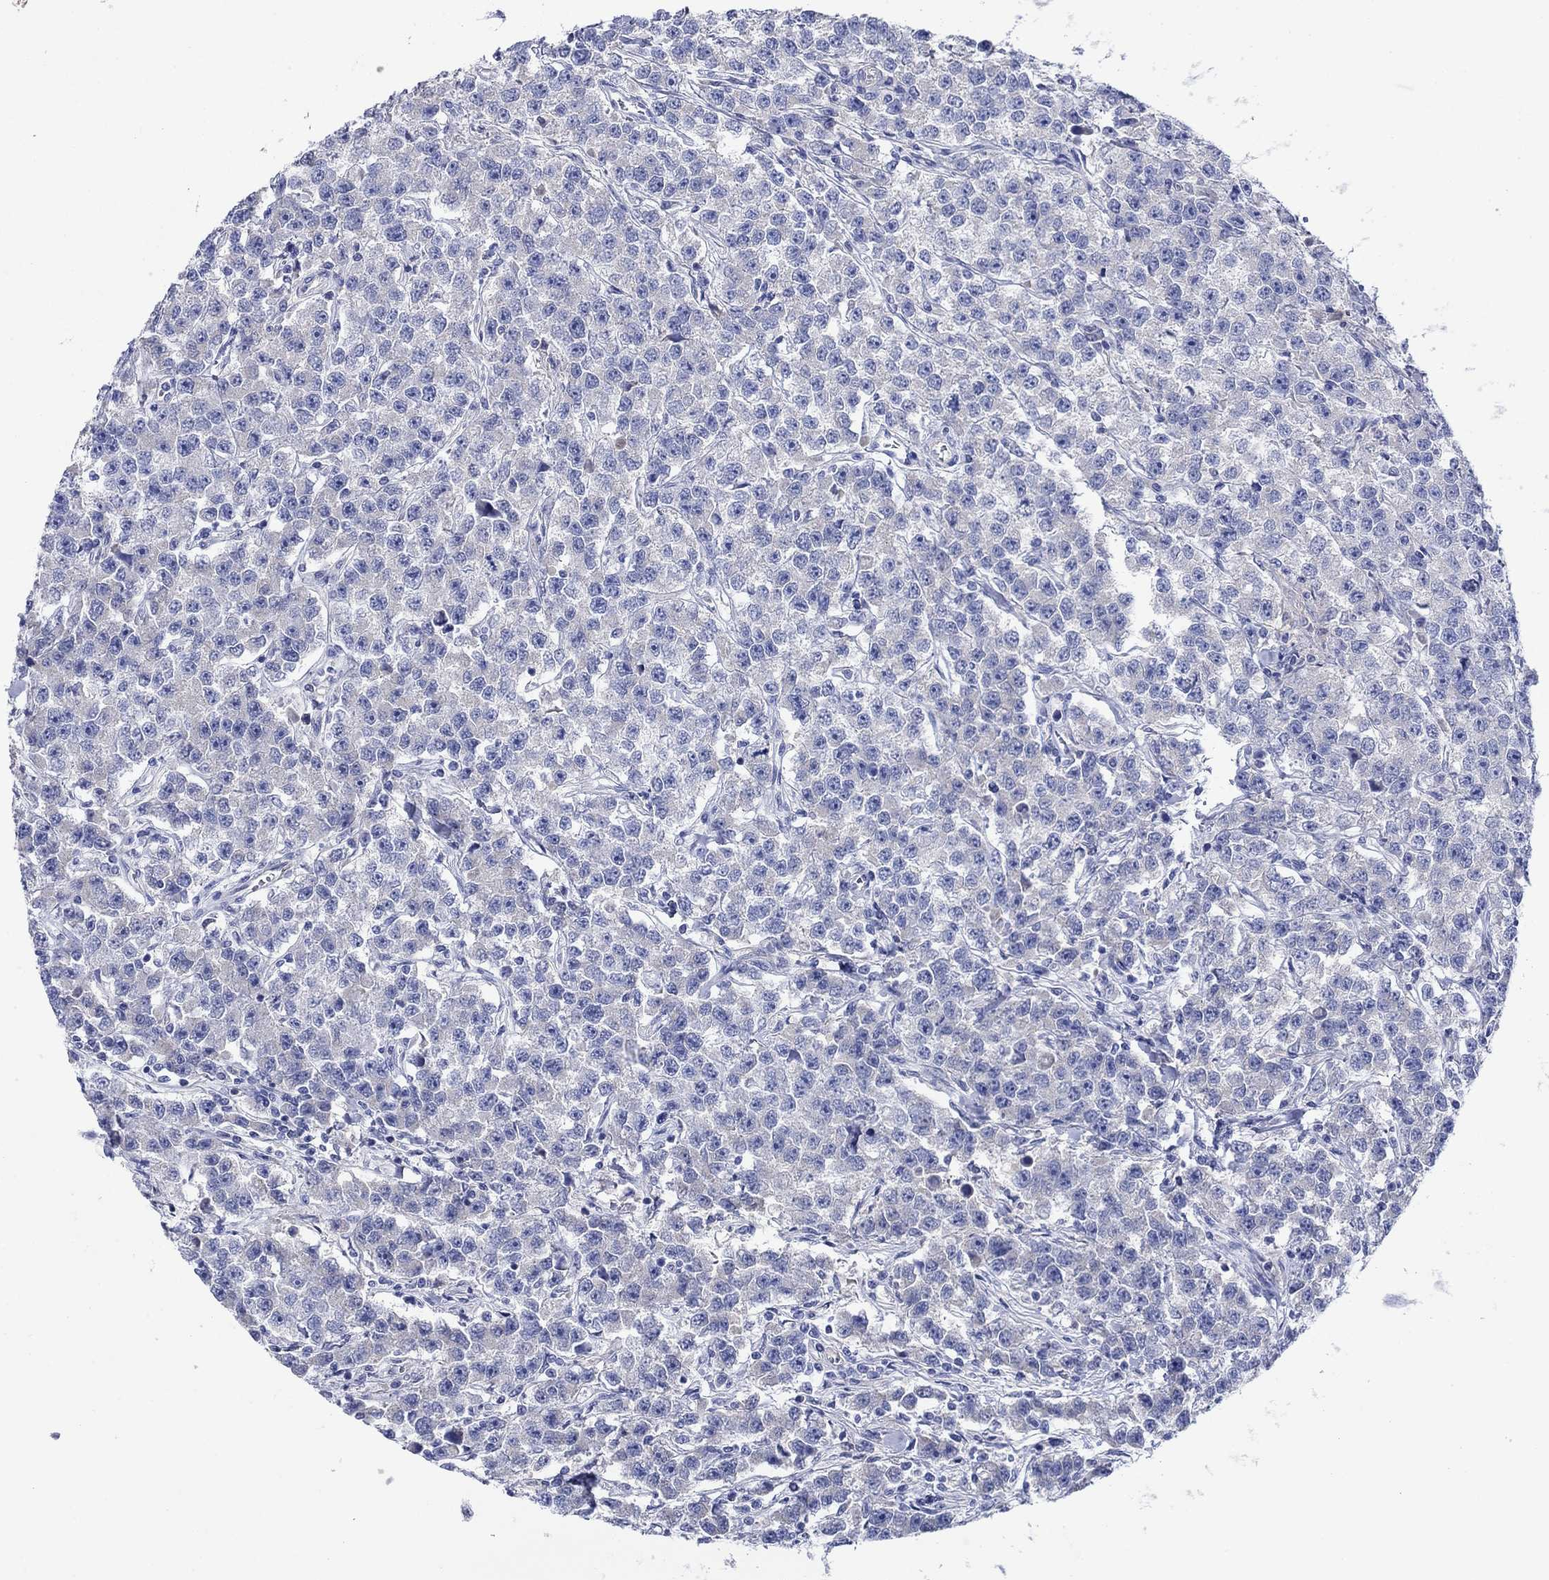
{"staining": {"intensity": "negative", "quantity": "none", "location": "none"}, "tissue": "testis cancer", "cell_type": "Tumor cells", "image_type": "cancer", "snomed": [{"axis": "morphology", "description": "Seminoma, NOS"}, {"axis": "topography", "description": "Testis"}], "caption": "Testis seminoma stained for a protein using IHC shows no expression tumor cells.", "gene": "TRIM16", "patient": {"sex": "male", "age": 59}}